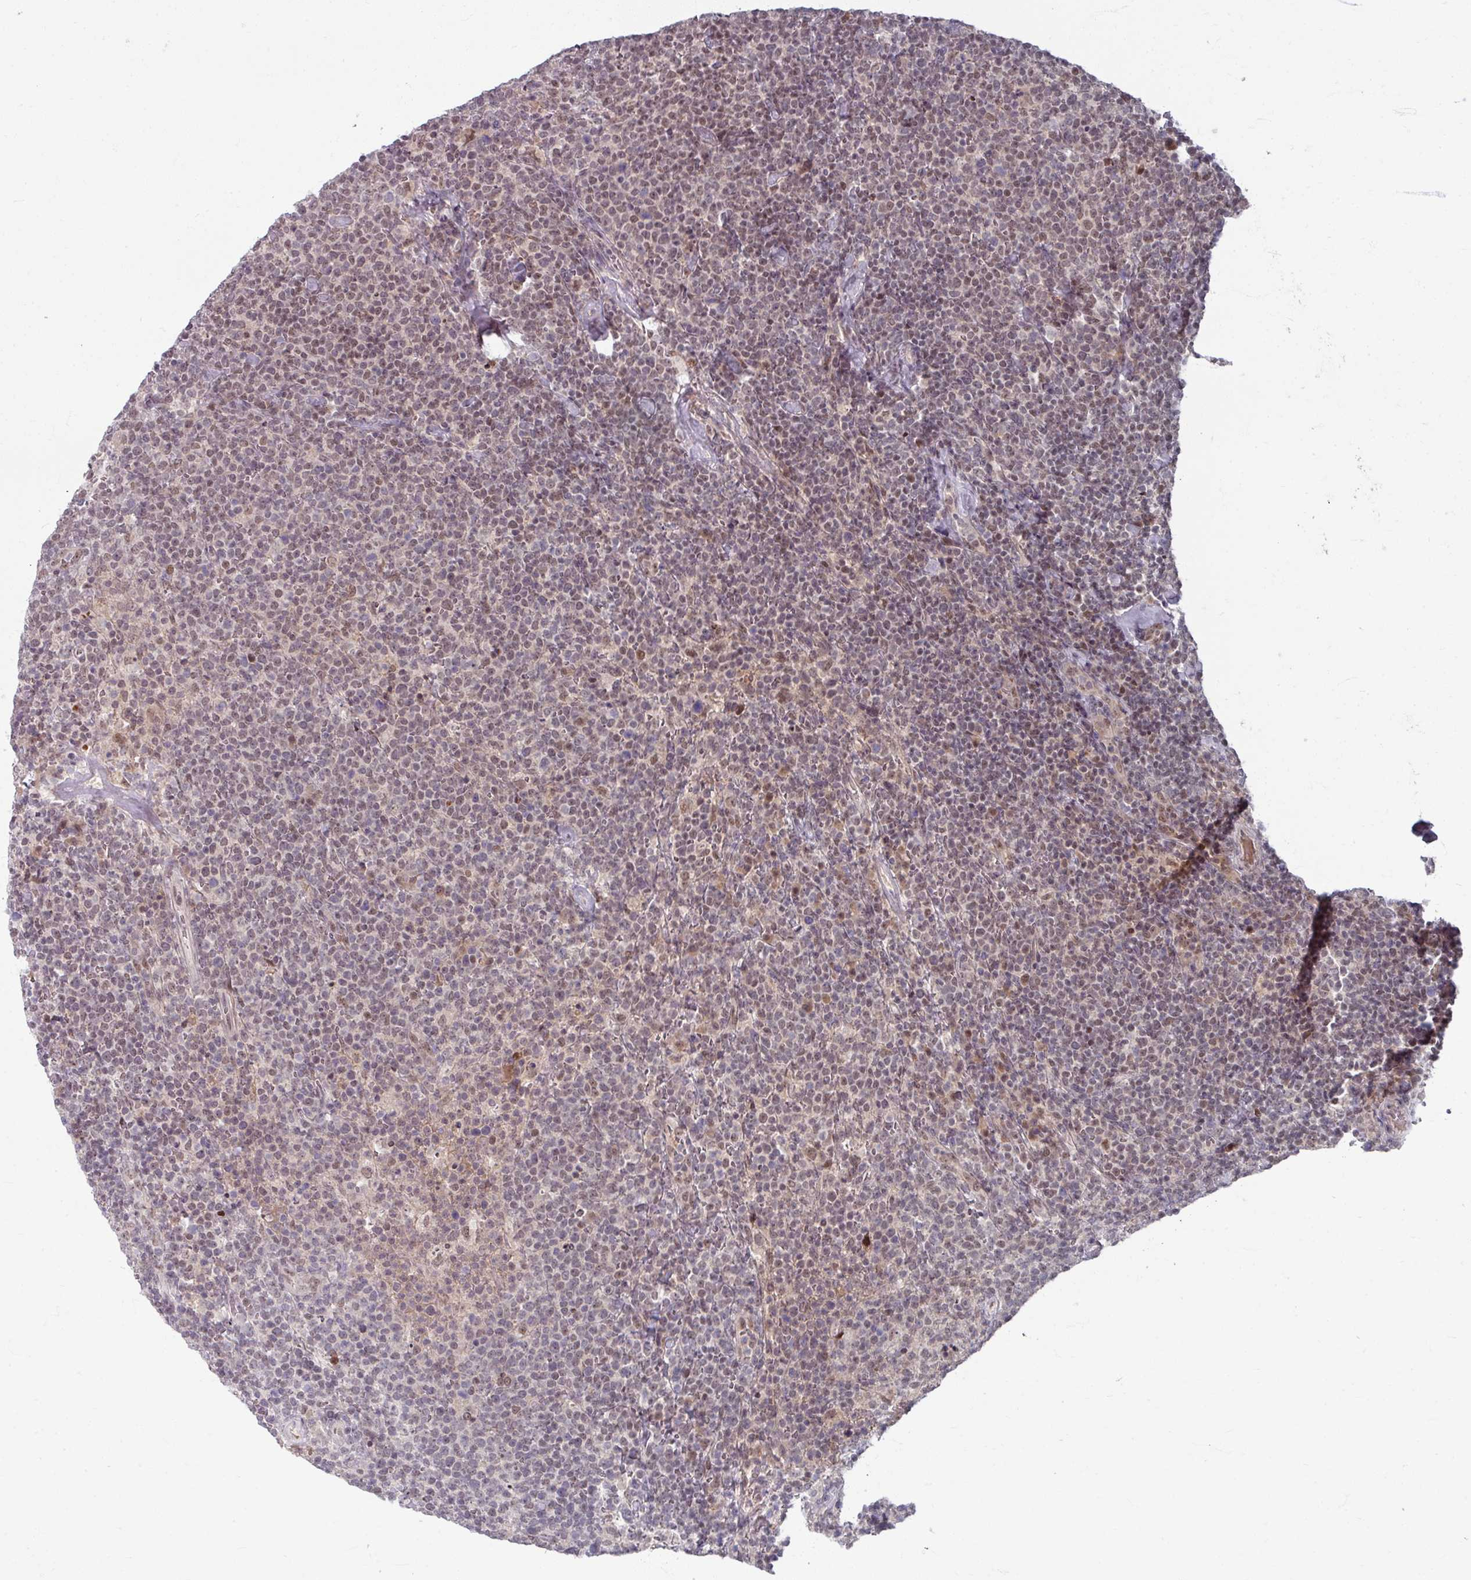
{"staining": {"intensity": "weak", "quantity": ">75%", "location": "nuclear"}, "tissue": "lymphoma", "cell_type": "Tumor cells", "image_type": "cancer", "snomed": [{"axis": "morphology", "description": "Malignant lymphoma, non-Hodgkin's type, High grade"}, {"axis": "topography", "description": "Lymph node"}], "caption": "Immunohistochemistry histopathology image of human malignant lymphoma, non-Hodgkin's type (high-grade) stained for a protein (brown), which reveals low levels of weak nuclear staining in about >75% of tumor cells.", "gene": "KLC3", "patient": {"sex": "male", "age": 61}}